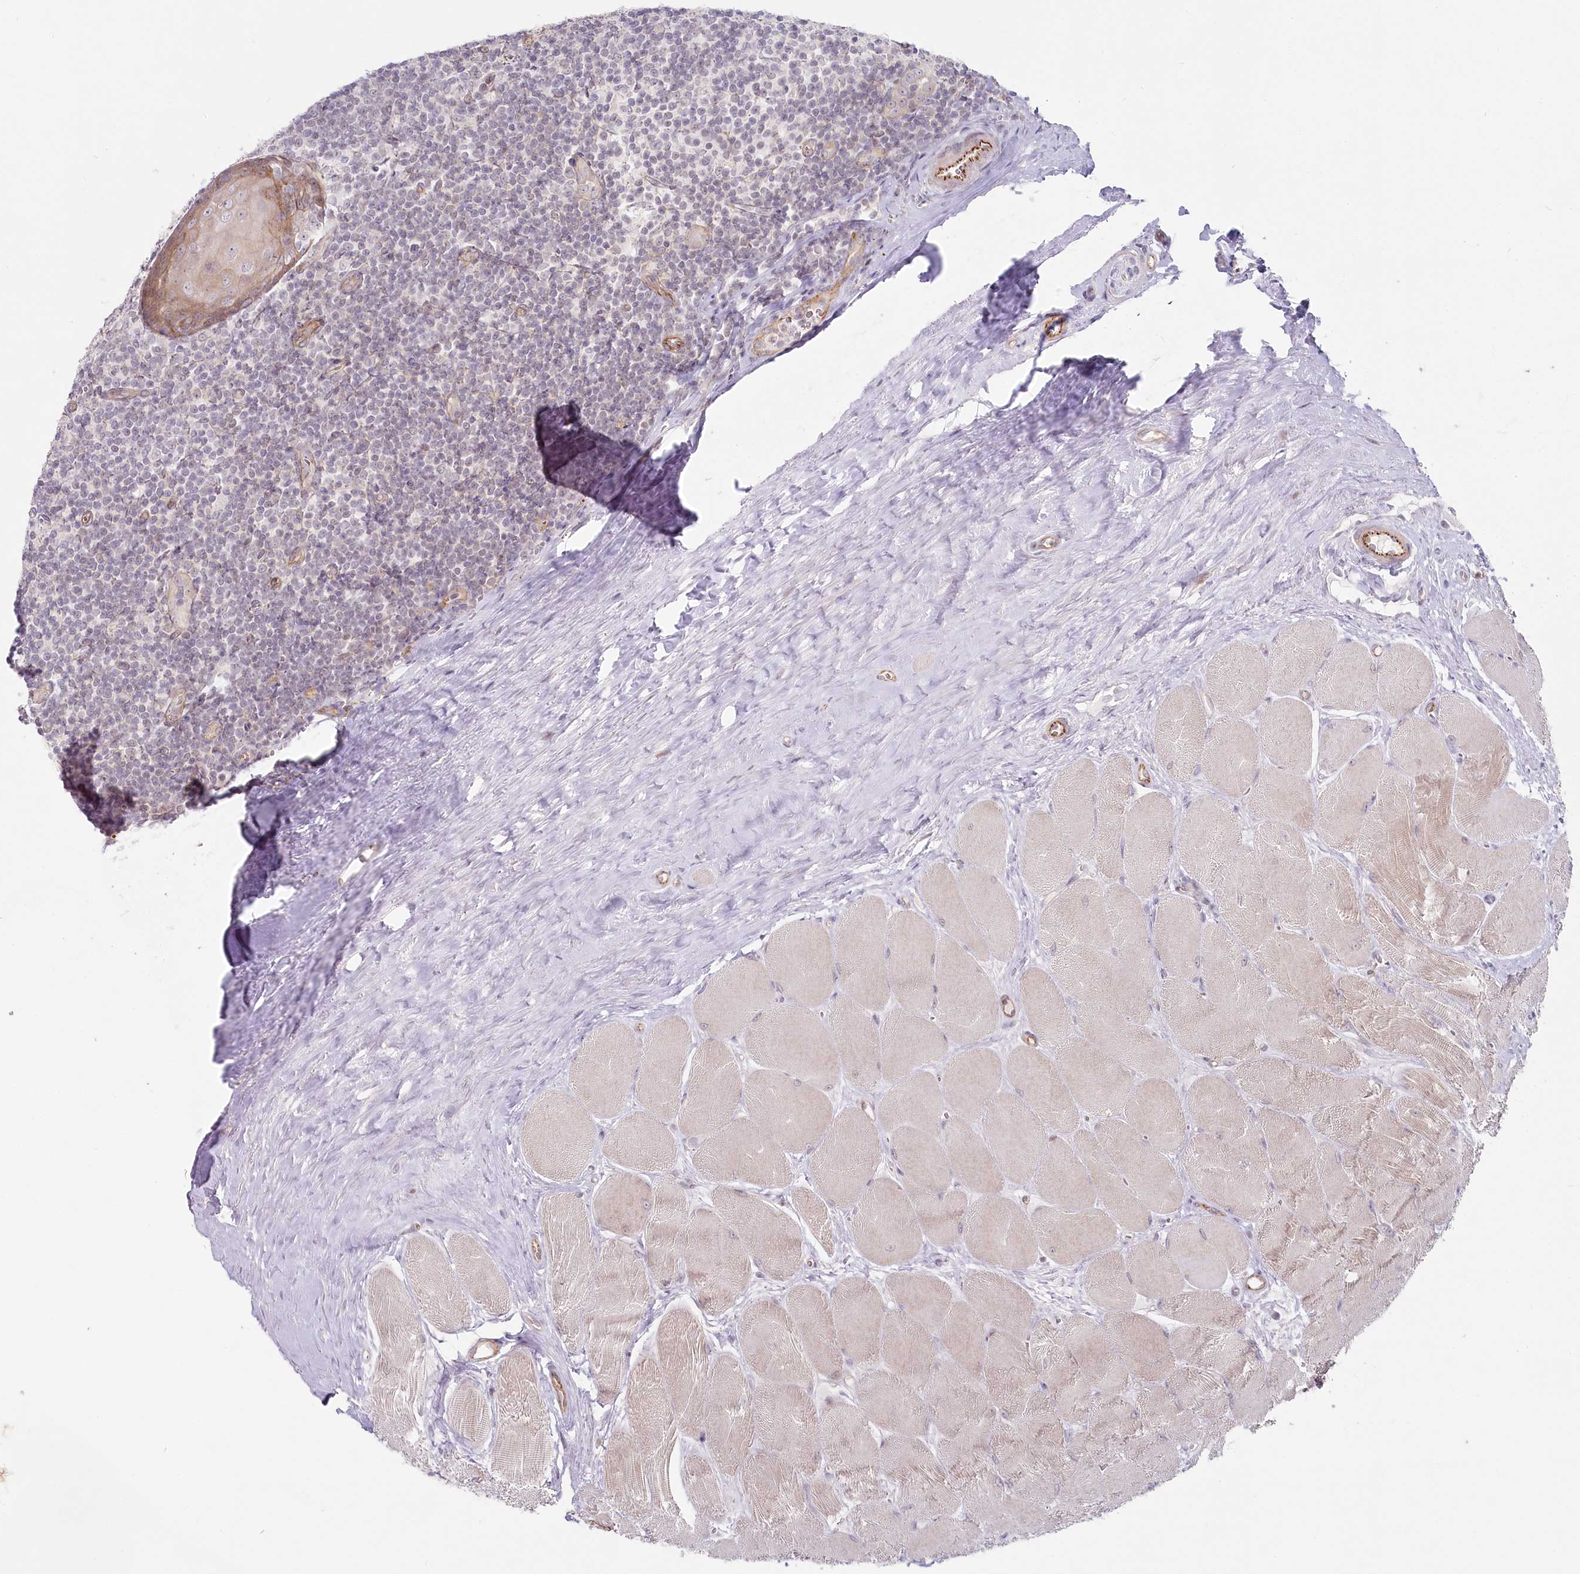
{"staining": {"intensity": "negative", "quantity": "none", "location": "none"}, "tissue": "tonsil", "cell_type": "Germinal center cells", "image_type": "normal", "snomed": [{"axis": "morphology", "description": "Normal tissue, NOS"}, {"axis": "topography", "description": "Tonsil"}], "caption": "Benign tonsil was stained to show a protein in brown. There is no significant staining in germinal center cells.", "gene": "ABHD8", "patient": {"sex": "male", "age": 27}}